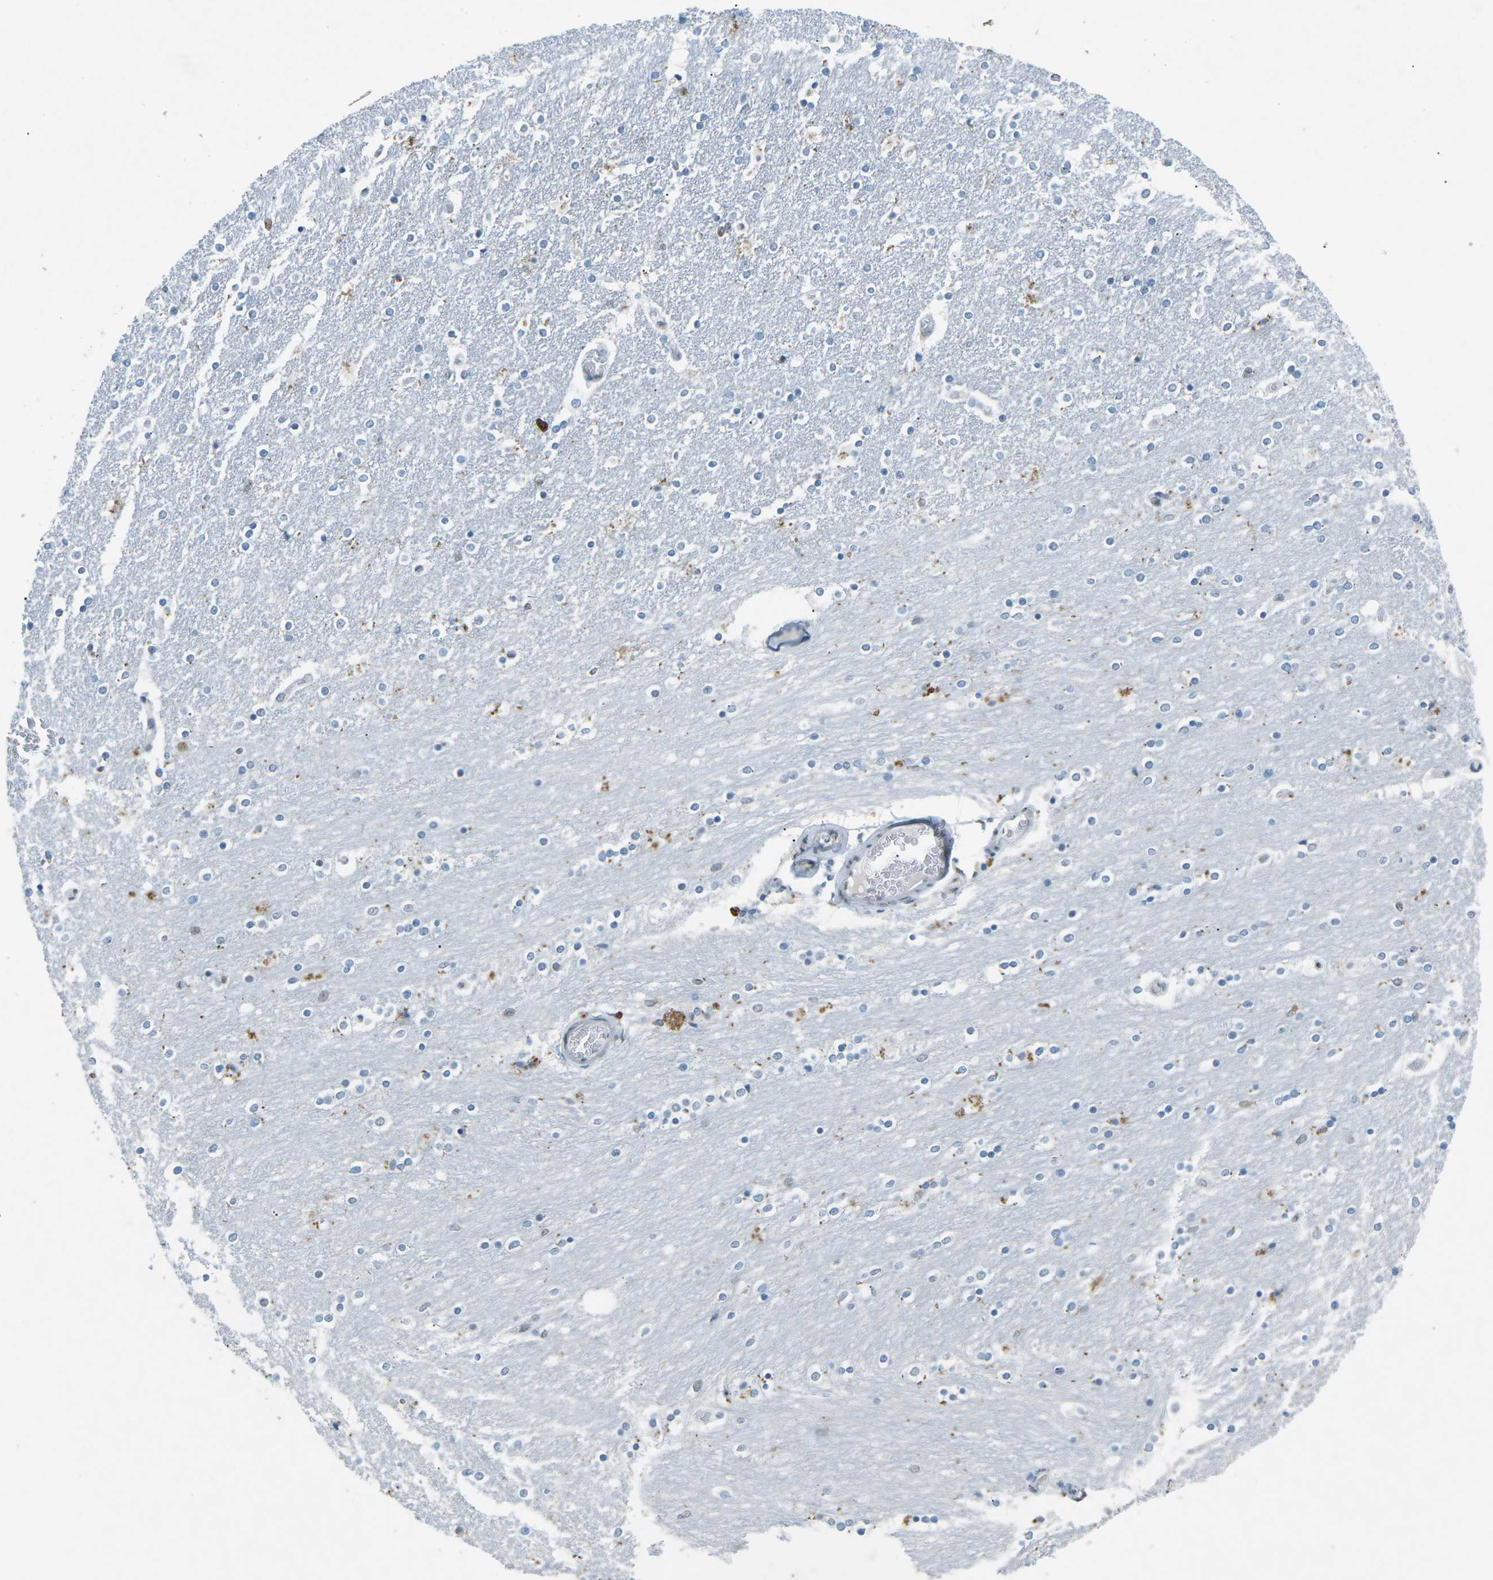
{"staining": {"intensity": "negative", "quantity": "none", "location": "none"}, "tissue": "caudate", "cell_type": "Glial cells", "image_type": "normal", "snomed": [{"axis": "morphology", "description": "Normal tissue, NOS"}, {"axis": "topography", "description": "Lateral ventricle wall"}], "caption": "Human caudate stained for a protein using immunohistochemistry displays no positivity in glial cells.", "gene": "RB1", "patient": {"sex": "female", "age": 54}}